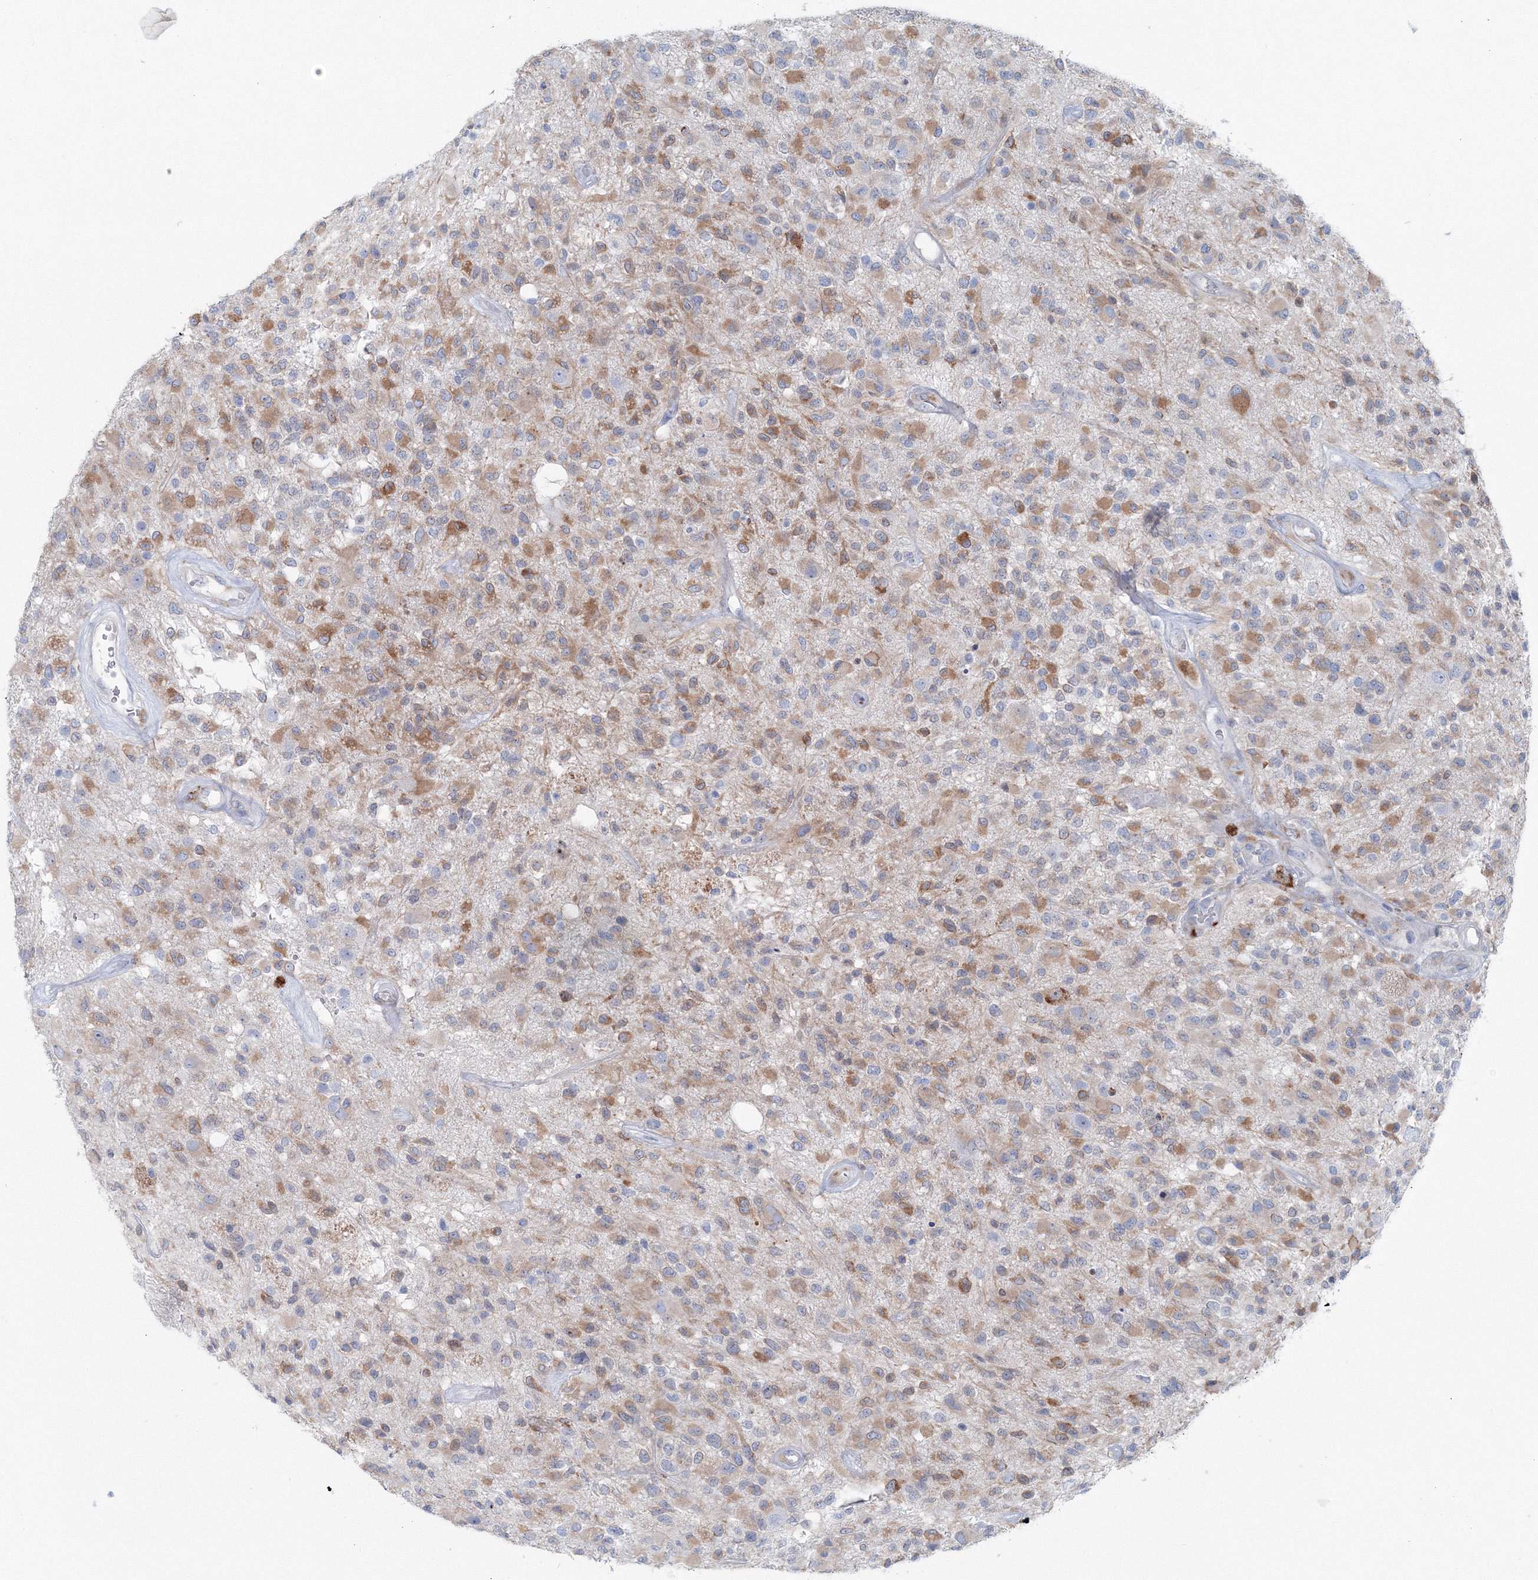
{"staining": {"intensity": "moderate", "quantity": "<25%", "location": "cytoplasmic/membranous"}, "tissue": "glioma", "cell_type": "Tumor cells", "image_type": "cancer", "snomed": [{"axis": "morphology", "description": "Glioma, malignant, High grade"}, {"axis": "morphology", "description": "Glioblastoma, NOS"}, {"axis": "topography", "description": "Brain"}], "caption": "Brown immunohistochemical staining in human glioma exhibits moderate cytoplasmic/membranous staining in about <25% of tumor cells.", "gene": "RCN1", "patient": {"sex": "male", "age": 60}}